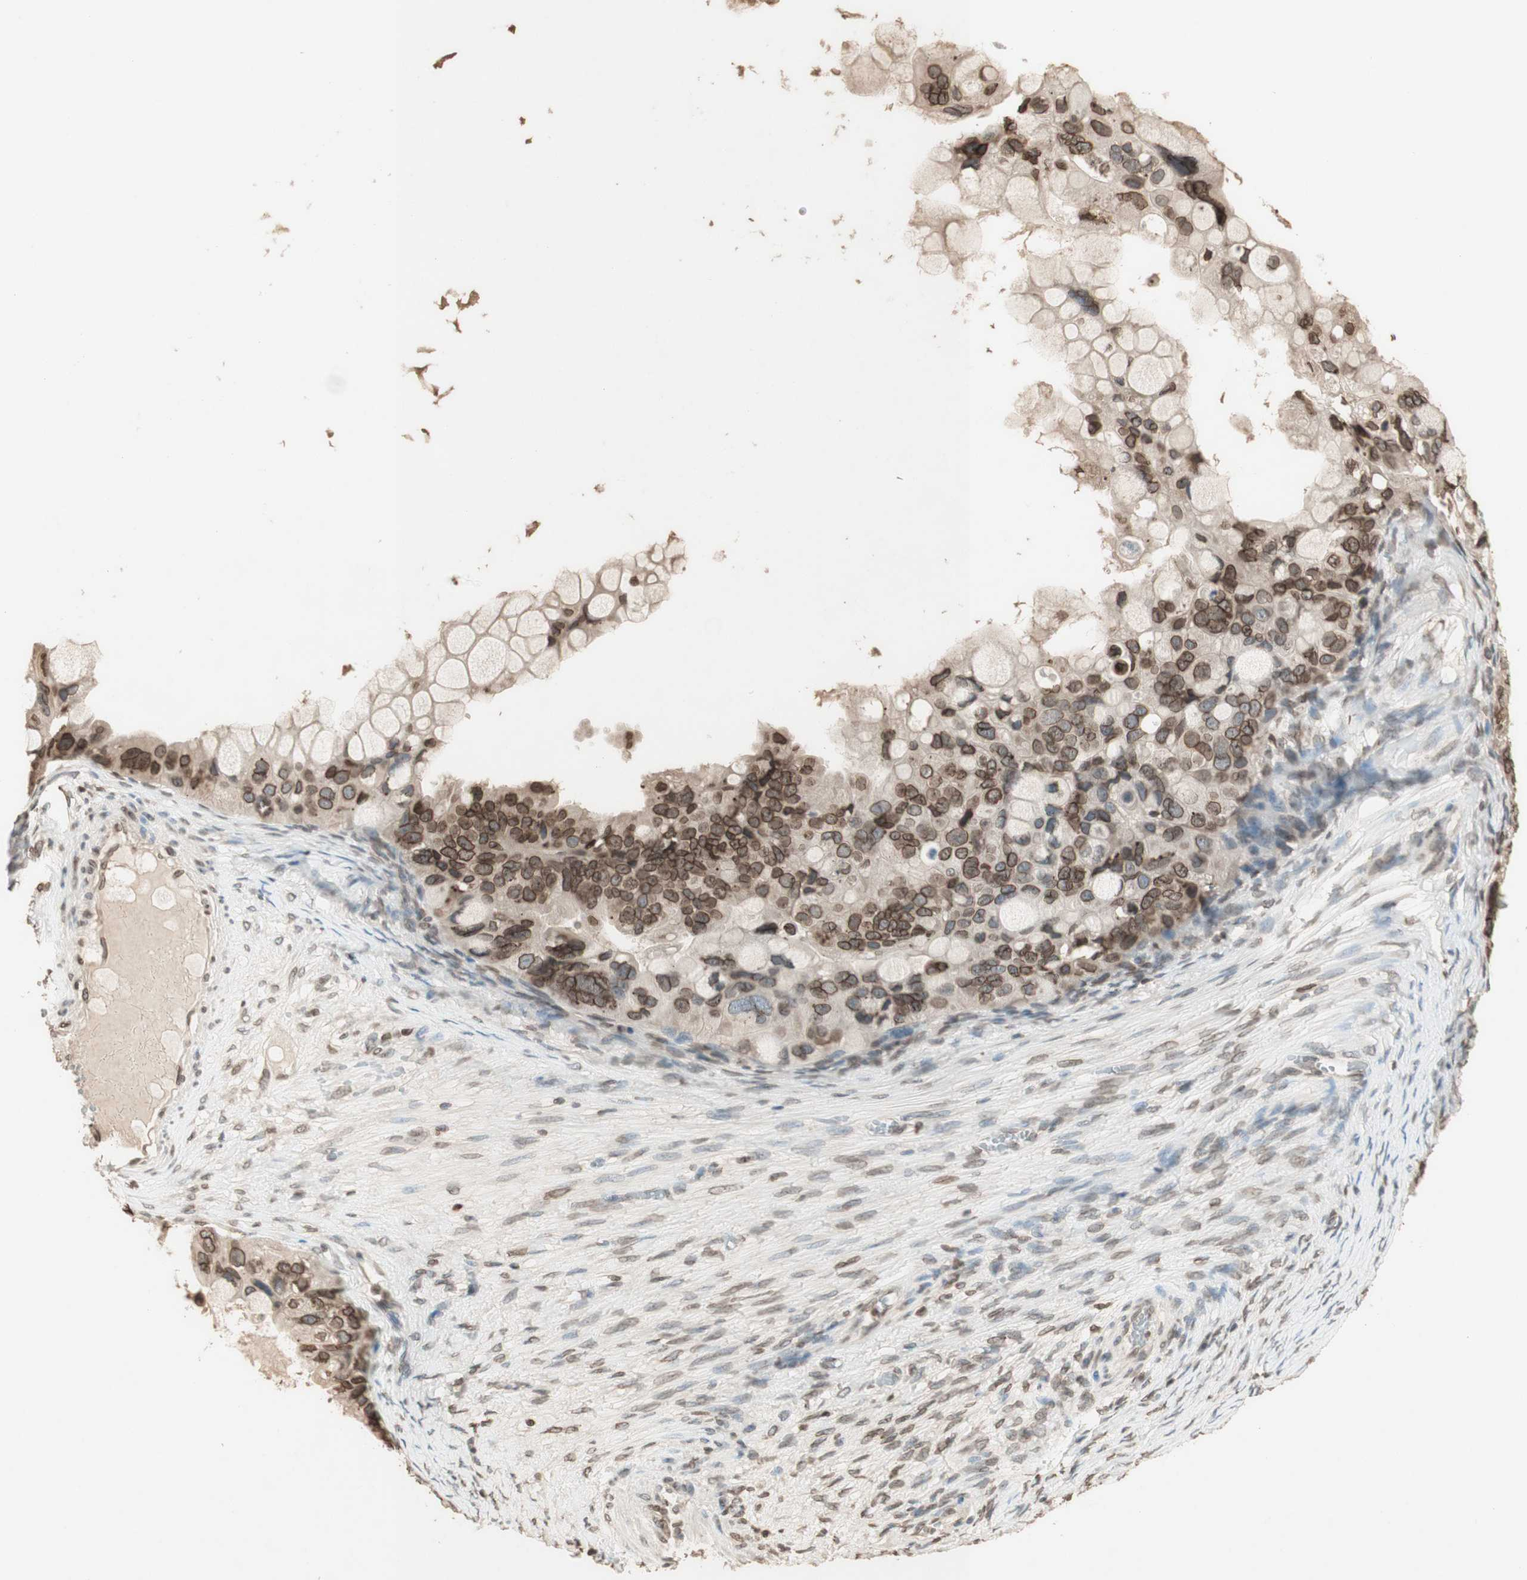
{"staining": {"intensity": "moderate", "quantity": ">75%", "location": "cytoplasmic/membranous,nuclear"}, "tissue": "ovarian cancer", "cell_type": "Tumor cells", "image_type": "cancer", "snomed": [{"axis": "morphology", "description": "Cystadenocarcinoma, mucinous, NOS"}, {"axis": "topography", "description": "Ovary"}], "caption": "The photomicrograph demonstrates immunohistochemical staining of ovarian cancer. There is moderate cytoplasmic/membranous and nuclear staining is present in about >75% of tumor cells.", "gene": "TMPO", "patient": {"sex": "female", "age": 80}}